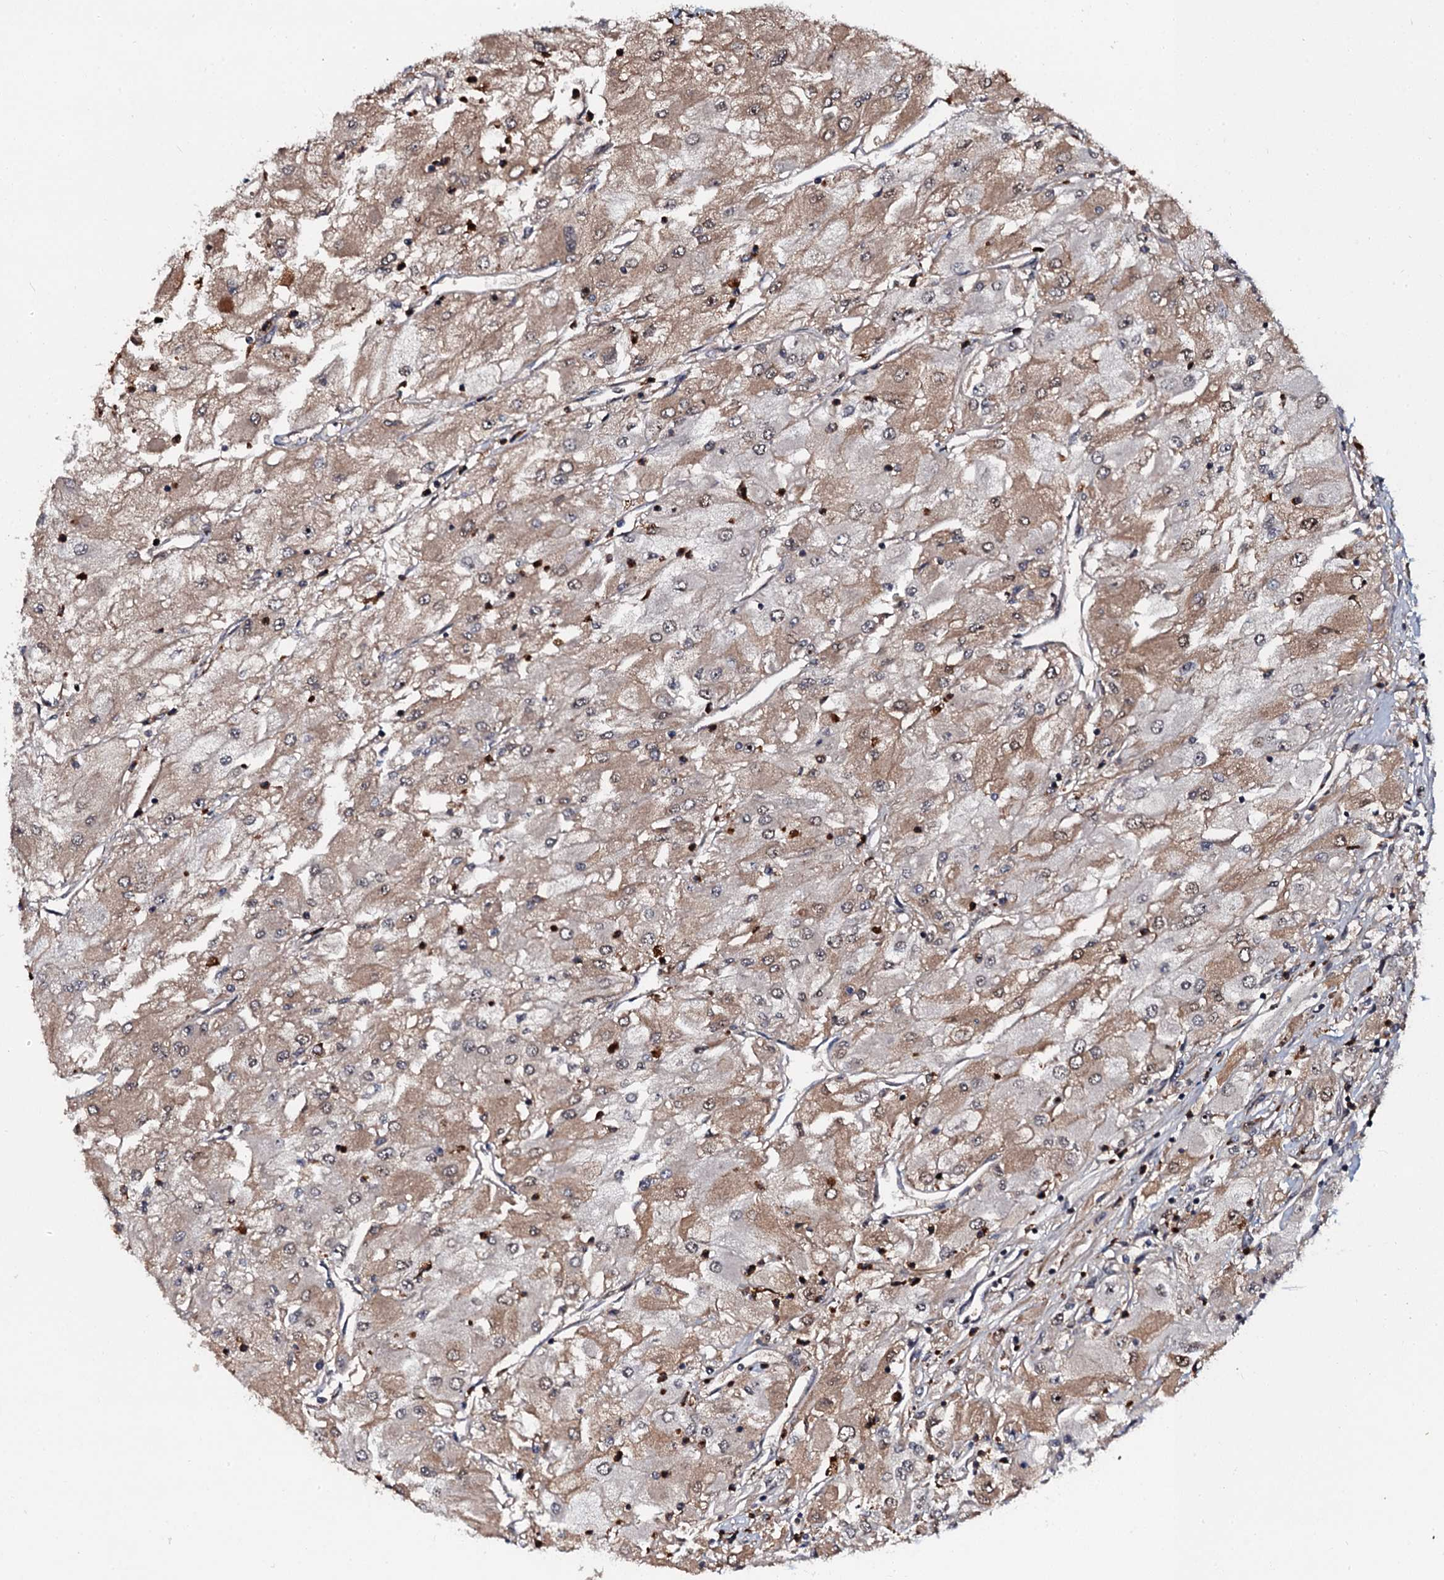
{"staining": {"intensity": "weak", "quantity": "25%-75%", "location": "cytoplasmic/membranous"}, "tissue": "renal cancer", "cell_type": "Tumor cells", "image_type": "cancer", "snomed": [{"axis": "morphology", "description": "Adenocarcinoma, NOS"}, {"axis": "topography", "description": "Kidney"}], "caption": "Immunohistochemical staining of renal cancer (adenocarcinoma) displays low levels of weak cytoplasmic/membranous protein expression in about 25%-75% of tumor cells.", "gene": "N4BP1", "patient": {"sex": "male", "age": 80}}